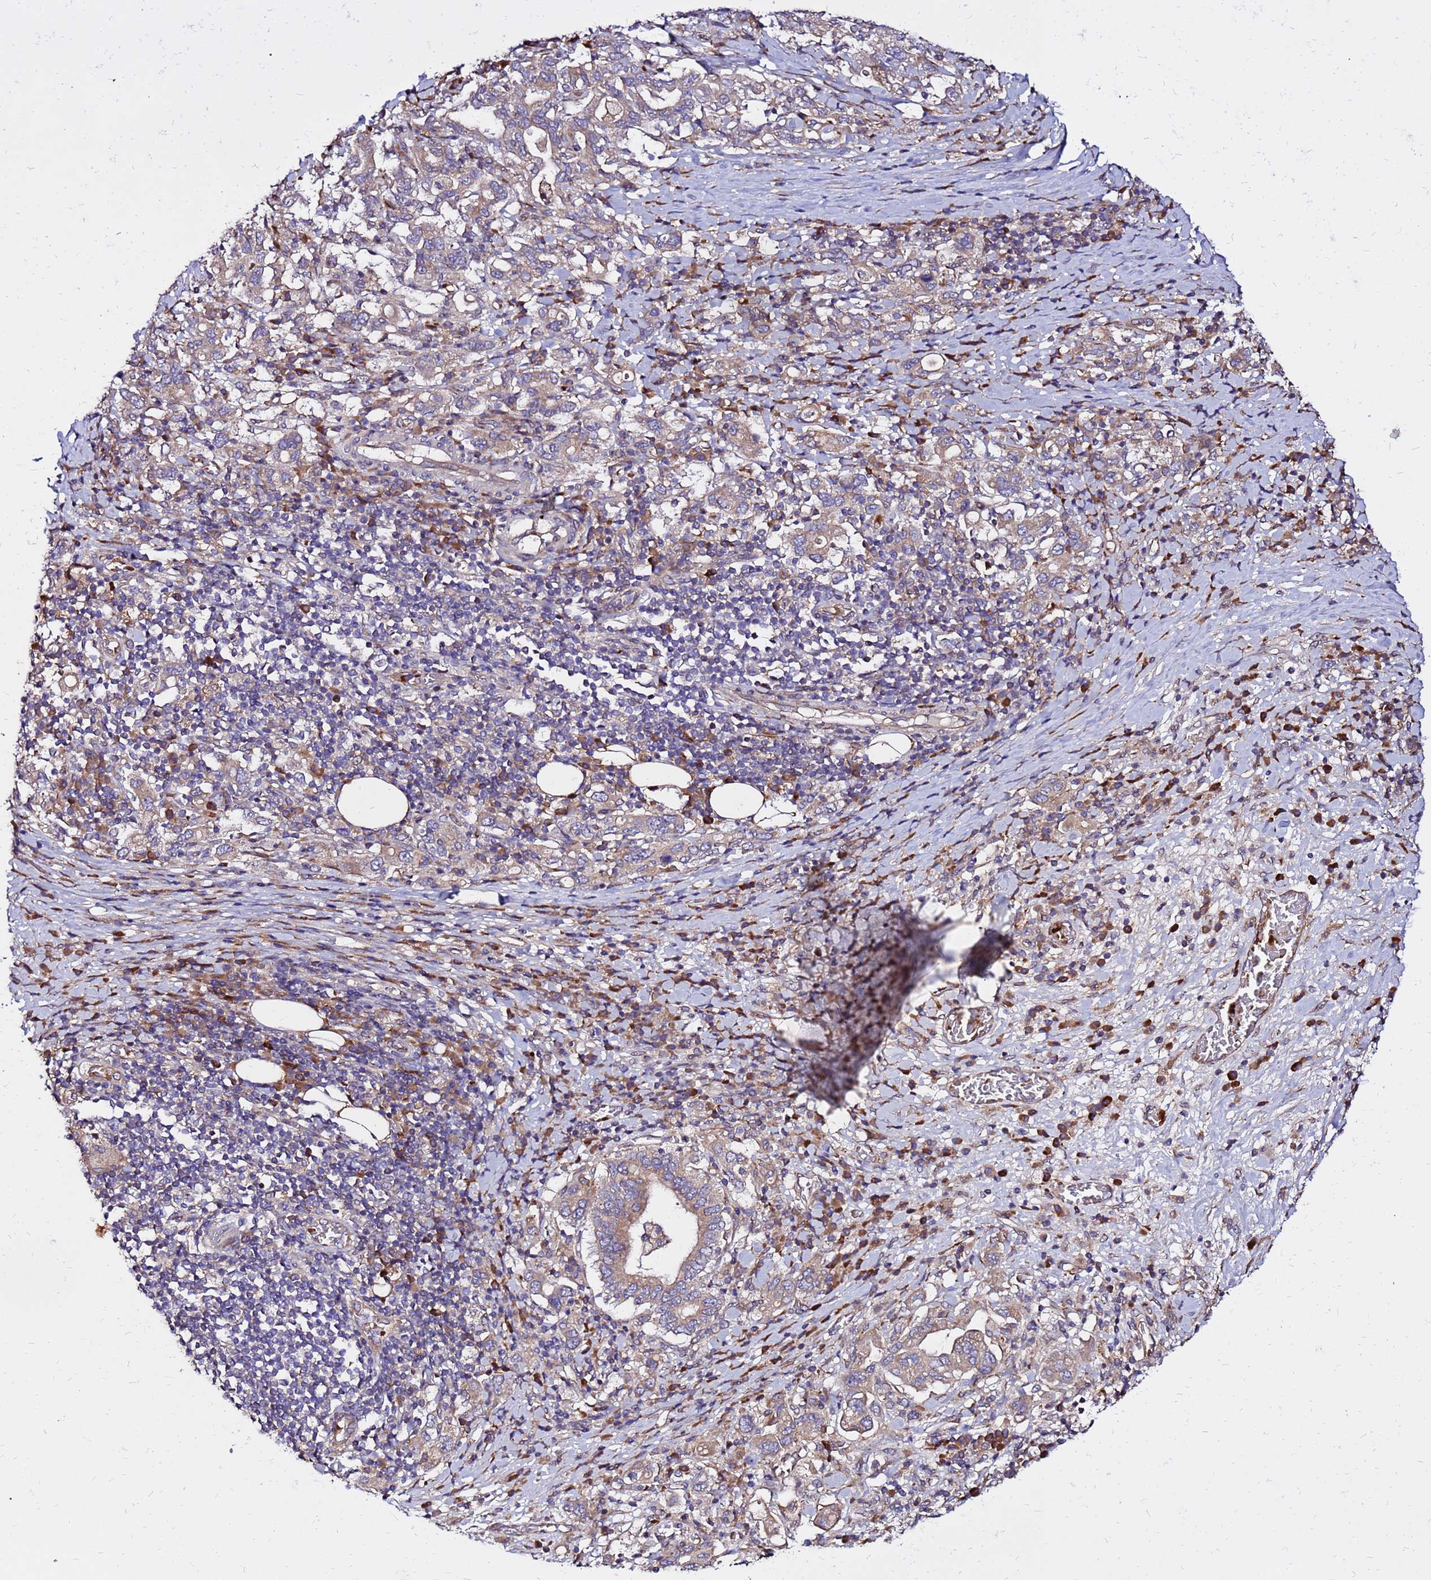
{"staining": {"intensity": "weak", "quantity": ">75%", "location": "cytoplasmic/membranous"}, "tissue": "stomach cancer", "cell_type": "Tumor cells", "image_type": "cancer", "snomed": [{"axis": "morphology", "description": "Adenocarcinoma, NOS"}, {"axis": "topography", "description": "Stomach, upper"}, {"axis": "topography", "description": "Stomach"}], "caption": "Tumor cells display low levels of weak cytoplasmic/membranous staining in approximately >75% of cells in human stomach adenocarcinoma.", "gene": "WWC2", "patient": {"sex": "male", "age": 62}}